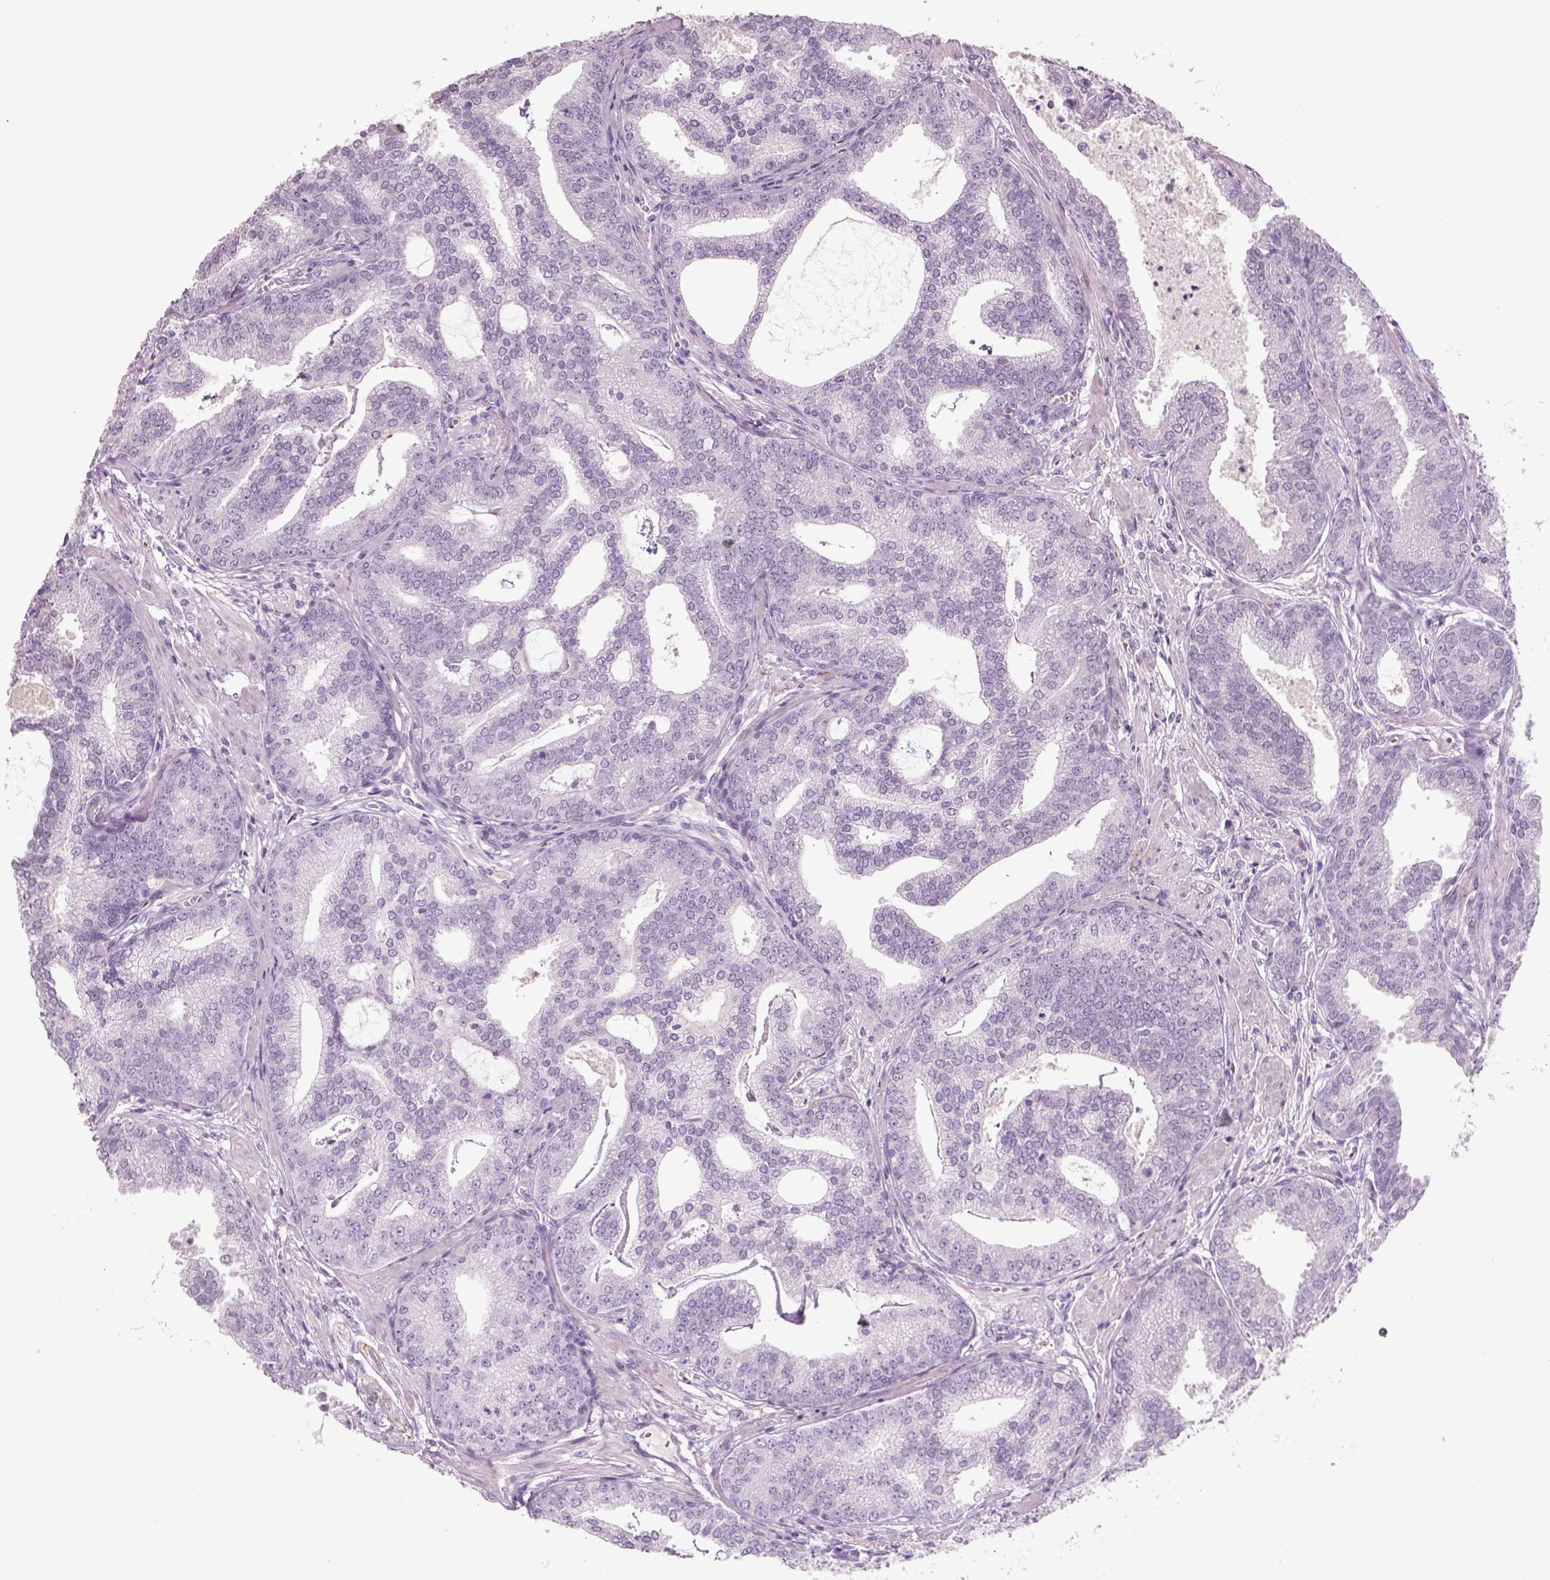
{"staining": {"intensity": "negative", "quantity": "none", "location": "none"}, "tissue": "prostate cancer", "cell_type": "Tumor cells", "image_type": "cancer", "snomed": [{"axis": "morphology", "description": "Adenocarcinoma, NOS"}, {"axis": "topography", "description": "Prostate"}], "caption": "There is no significant staining in tumor cells of adenocarcinoma (prostate).", "gene": "SLC6A2", "patient": {"sex": "male", "age": 64}}